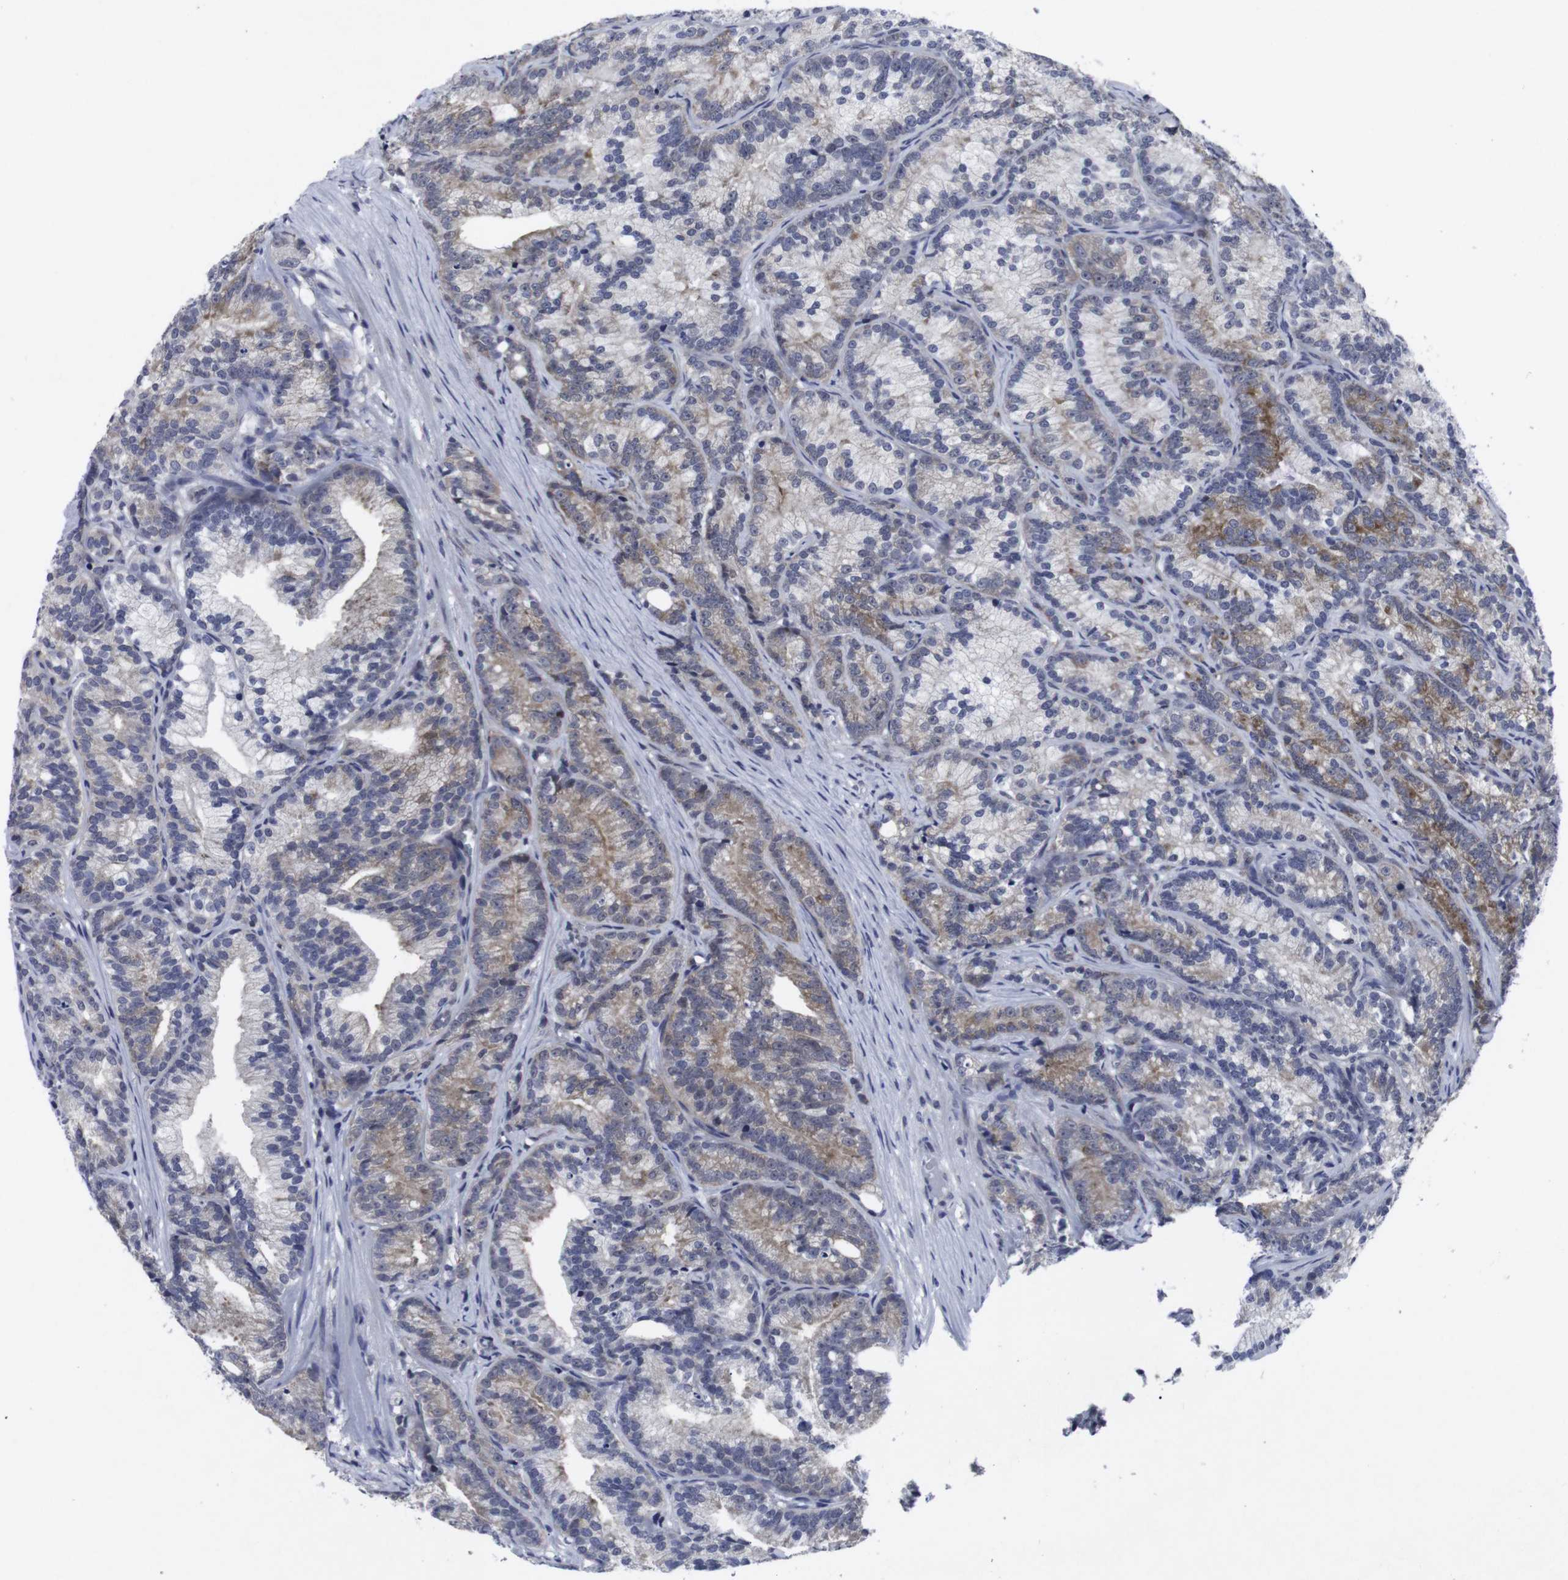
{"staining": {"intensity": "moderate", "quantity": "25%-75%", "location": "cytoplasmic/membranous"}, "tissue": "prostate cancer", "cell_type": "Tumor cells", "image_type": "cancer", "snomed": [{"axis": "morphology", "description": "Adenocarcinoma, Low grade"}, {"axis": "topography", "description": "Prostate"}], "caption": "About 25%-75% of tumor cells in human prostate cancer exhibit moderate cytoplasmic/membranous protein expression as visualized by brown immunohistochemical staining.", "gene": "GEMIN2", "patient": {"sex": "male", "age": 89}}